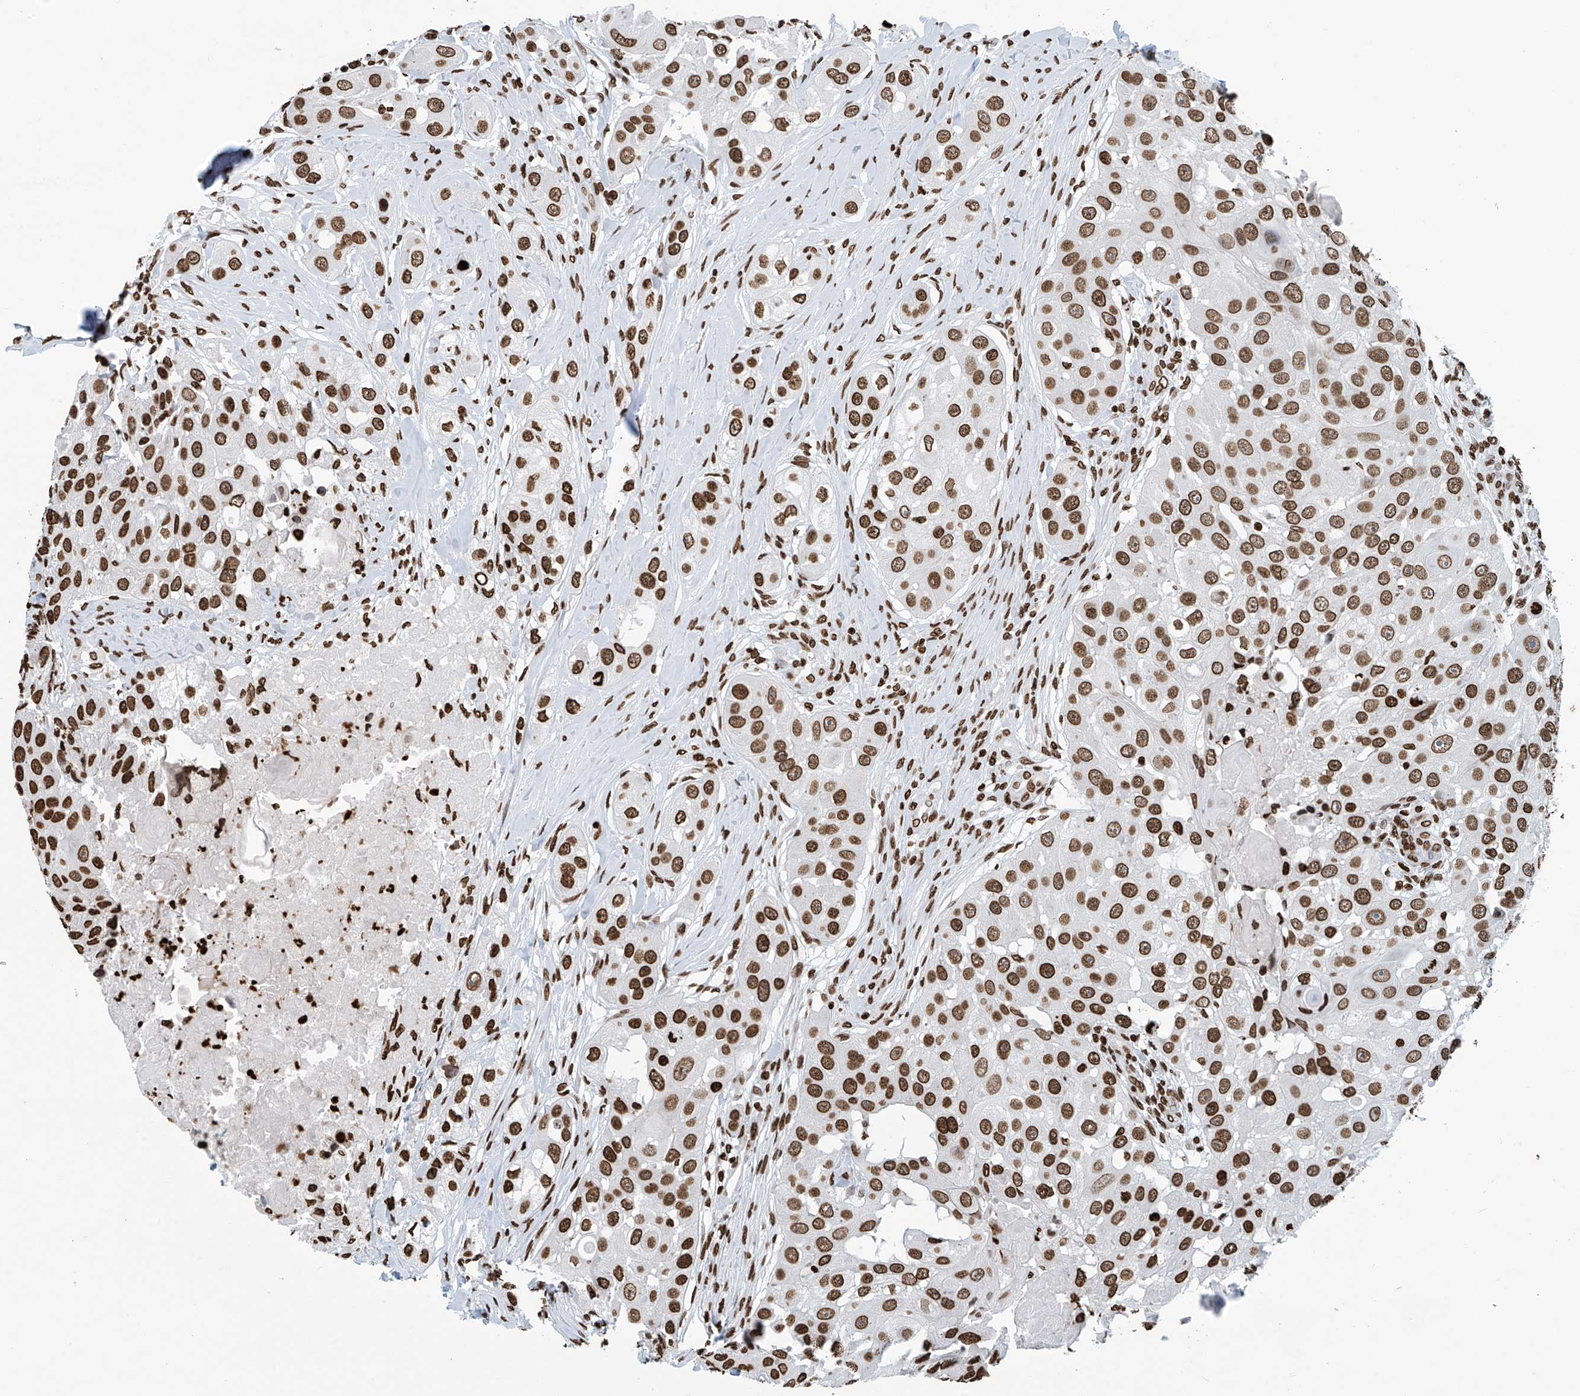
{"staining": {"intensity": "moderate", "quantity": ">75%", "location": "nuclear"}, "tissue": "head and neck cancer", "cell_type": "Tumor cells", "image_type": "cancer", "snomed": [{"axis": "morphology", "description": "Normal tissue, NOS"}, {"axis": "morphology", "description": "Squamous cell carcinoma, NOS"}, {"axis": "topography", "description": "Skeletal muscle"}, {"axis": "topography", "description": "Head-Neck"}], "caption": "The micrograph exhibits a brown stain indicating the presence of a protein in the nuclear of tumor cells in head and neck squamous cell carcinoma.", "gene": "DPPA2", "patient": {"sex": "male", "age": 51}}